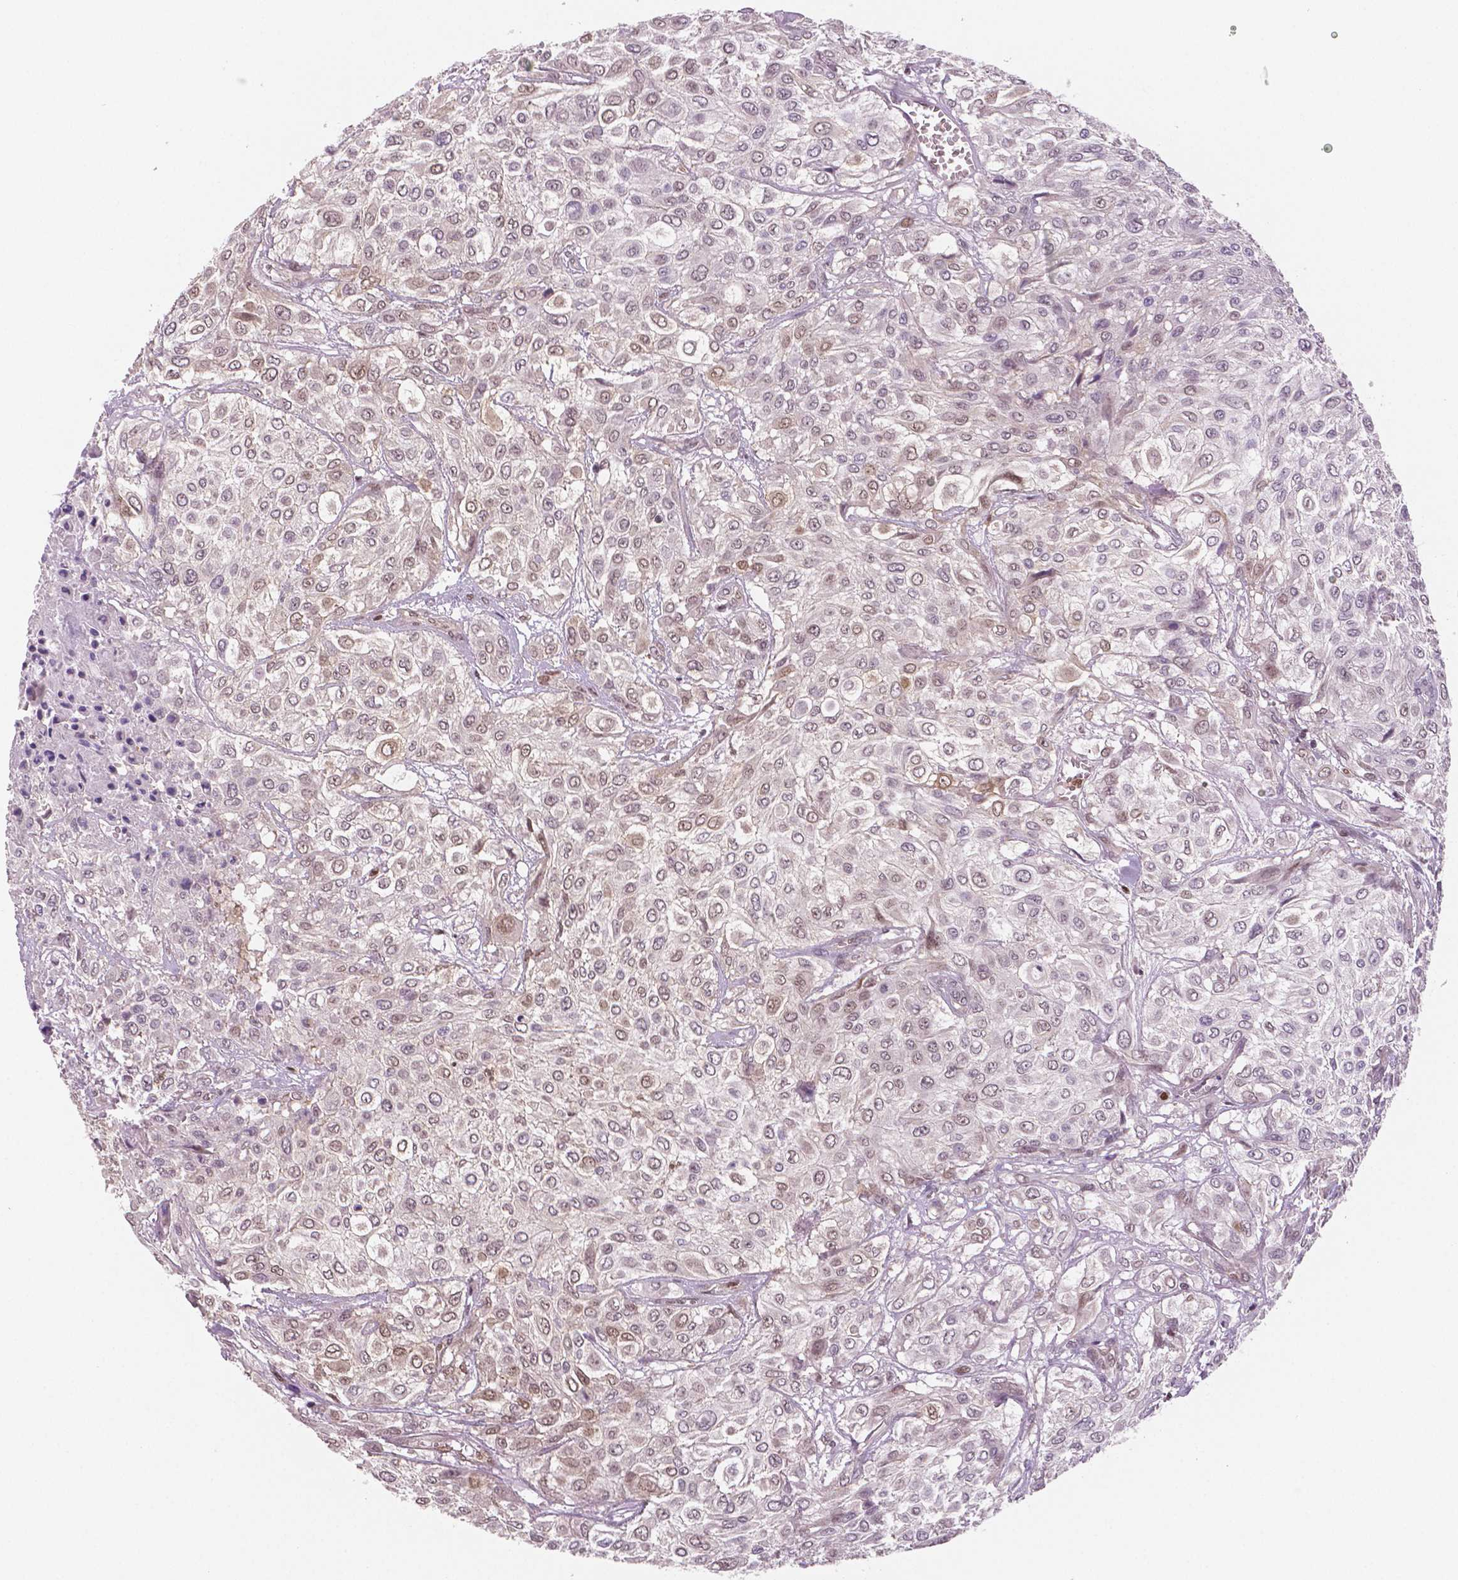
{"staining": {"intensity": "weak", "quantity": ">75%", "location": "cytoplasmic/membranous,nuclear"}, "tissue": "urothelial cancer", "cell_type": "Tumor cells", "image_type": "cancer", "snomed": [{"axis": "morphology", "description": "Urothelial carcinoma, High grade"}, {"axis": "topography", "description": "Urinary bladder"}], "caption": "This micrograph reveals immunohistochemistry staining of urothelial carcinoma (high-grade), with low weak cytoplasmic/membranous and nuclear positivity in about >75% of tumor cells.", "gene": "STAT3", "patient": {"sex": "male", "age": 57}}